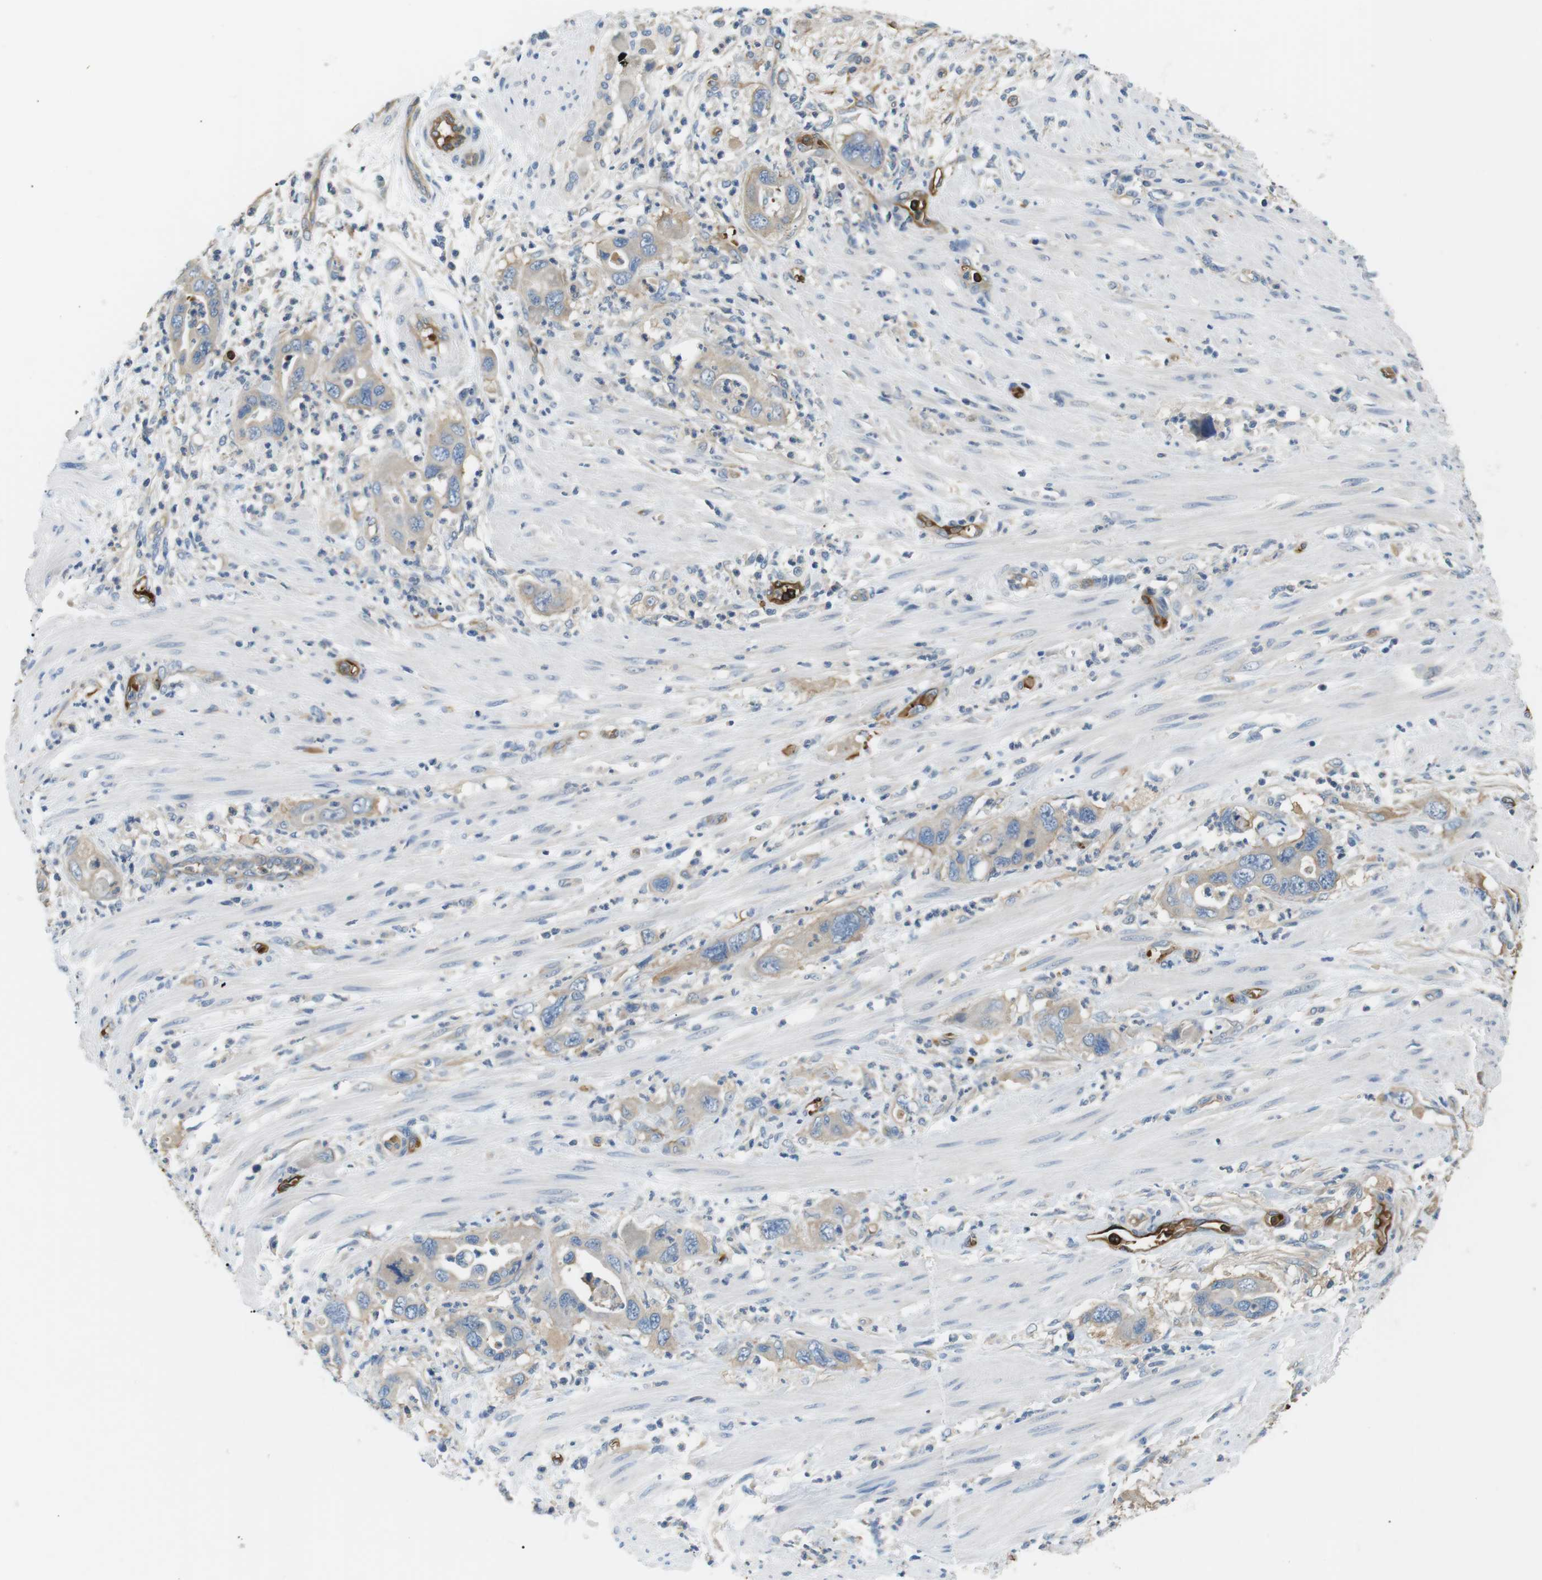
{"staining": {"intensity": "weak", "quantity": ">75%", "location": "cytoplasmic/membranous"}, "tissue": "pancreatic cancer", "cell_type": "Tumor cells", "image_type": "cancer", "snomed": [{"axis": "morphology", "description": "Adenocarcinoma, NOS"}, {"axis": "topography", "description": "Pancreas"}], "caption": "The photomicrograph displays immunohistochemical staining of adenocarcinoma (pancreatic). There is weak cytoplasmic/membranous staining is appreciated in approximately >75% of tumor cells.", "gene": "ADCY10", "patient": {"sex": "female", "age": 71}}